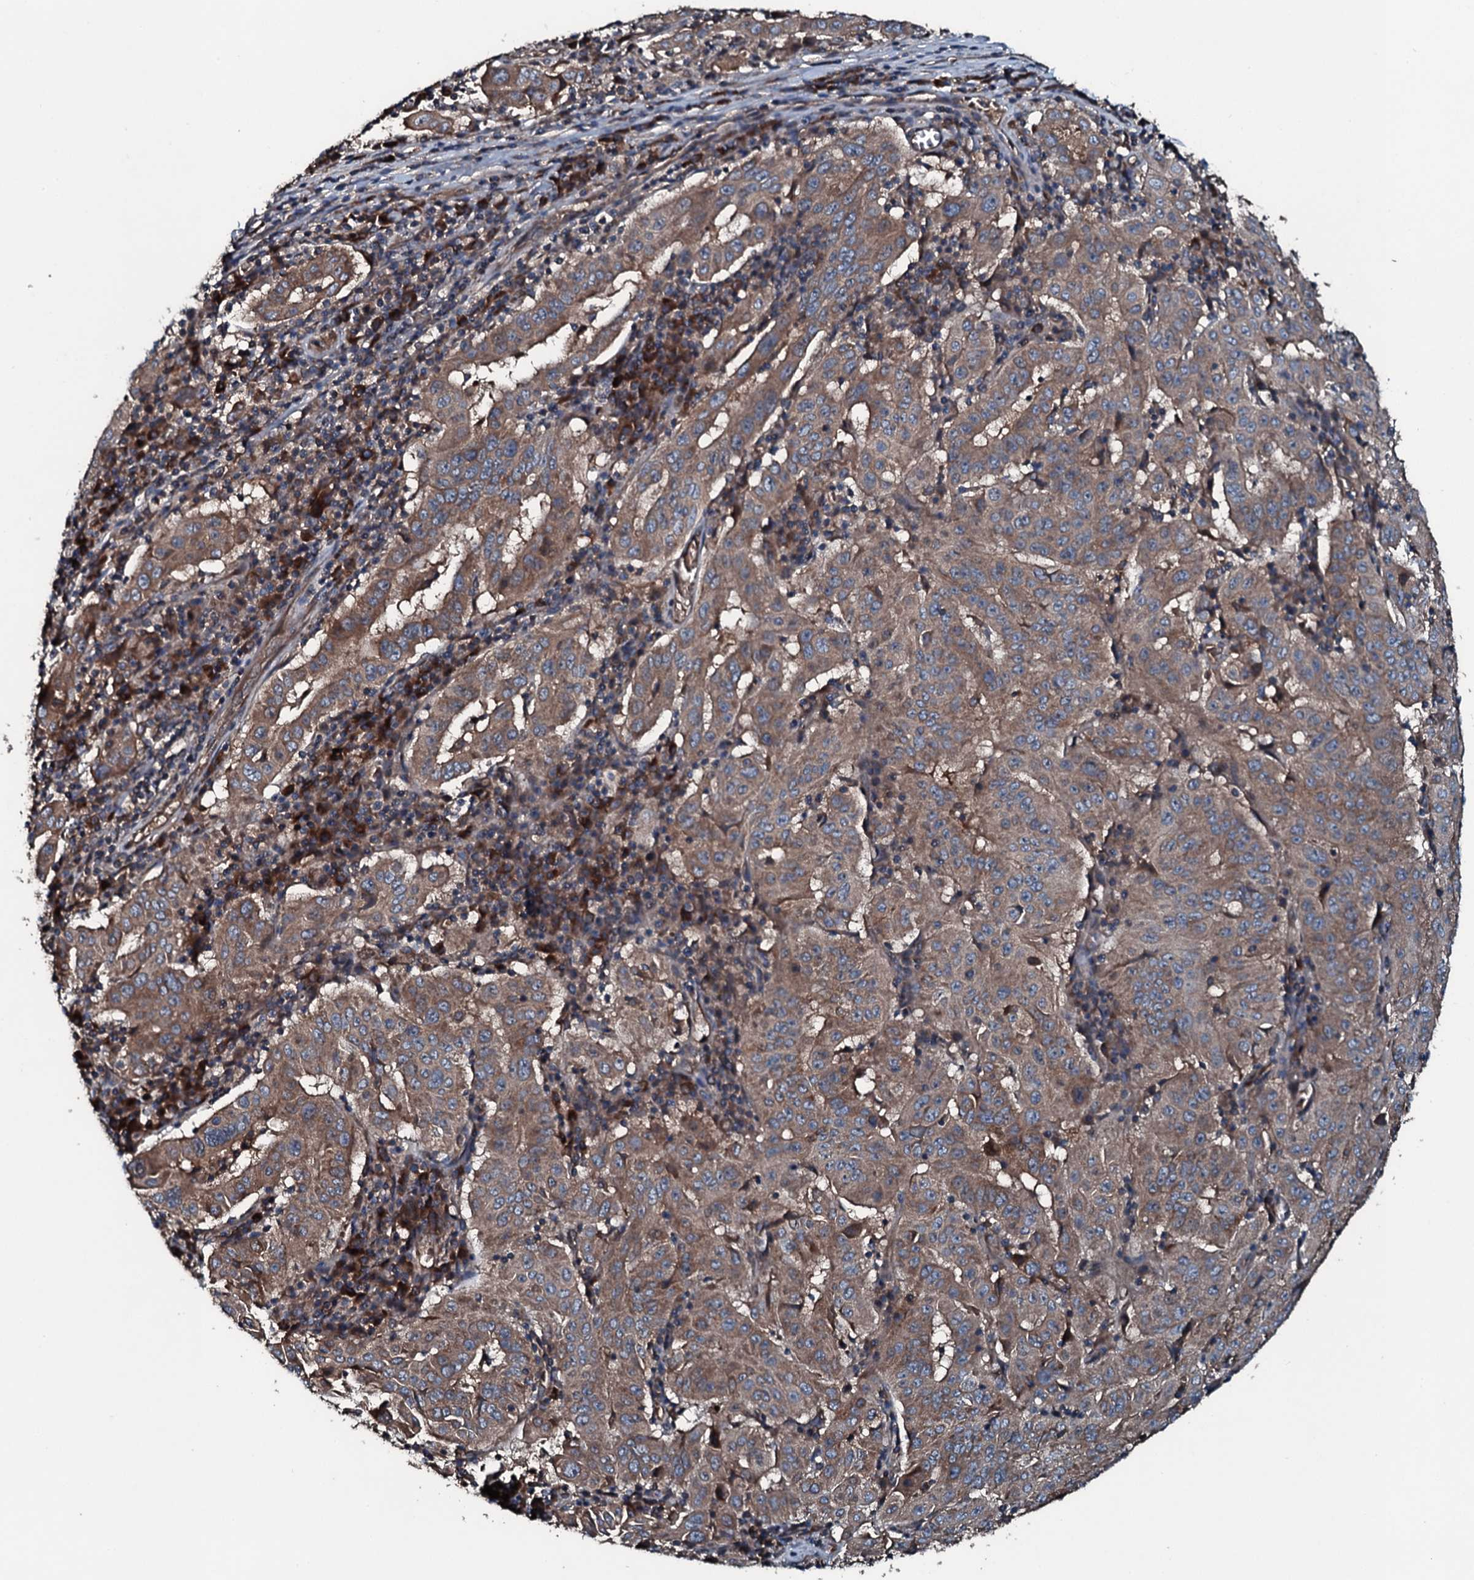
{"staining": {"intensity": "moderate", "quantity": ">75%", "location": "cytoplasmic/membranous"}, "tissue": "pancreatic cancer", "cell_type": "Tumor cells", "image_type": "cancer", "snomed": [{"axis": "morphology", "description": "Adenocarcinoma, NOS"}, {"axis": "topography", "description": "Pancreas"}], "caption": "Human pancreatic adenocarcinoma stained with a brown dye exhibits moderate cytoplasmic/membranous positive positivity in about >75% of tumor cells.", "gene": "AARS1", "patient": {"sex": "male", "age": 63}}